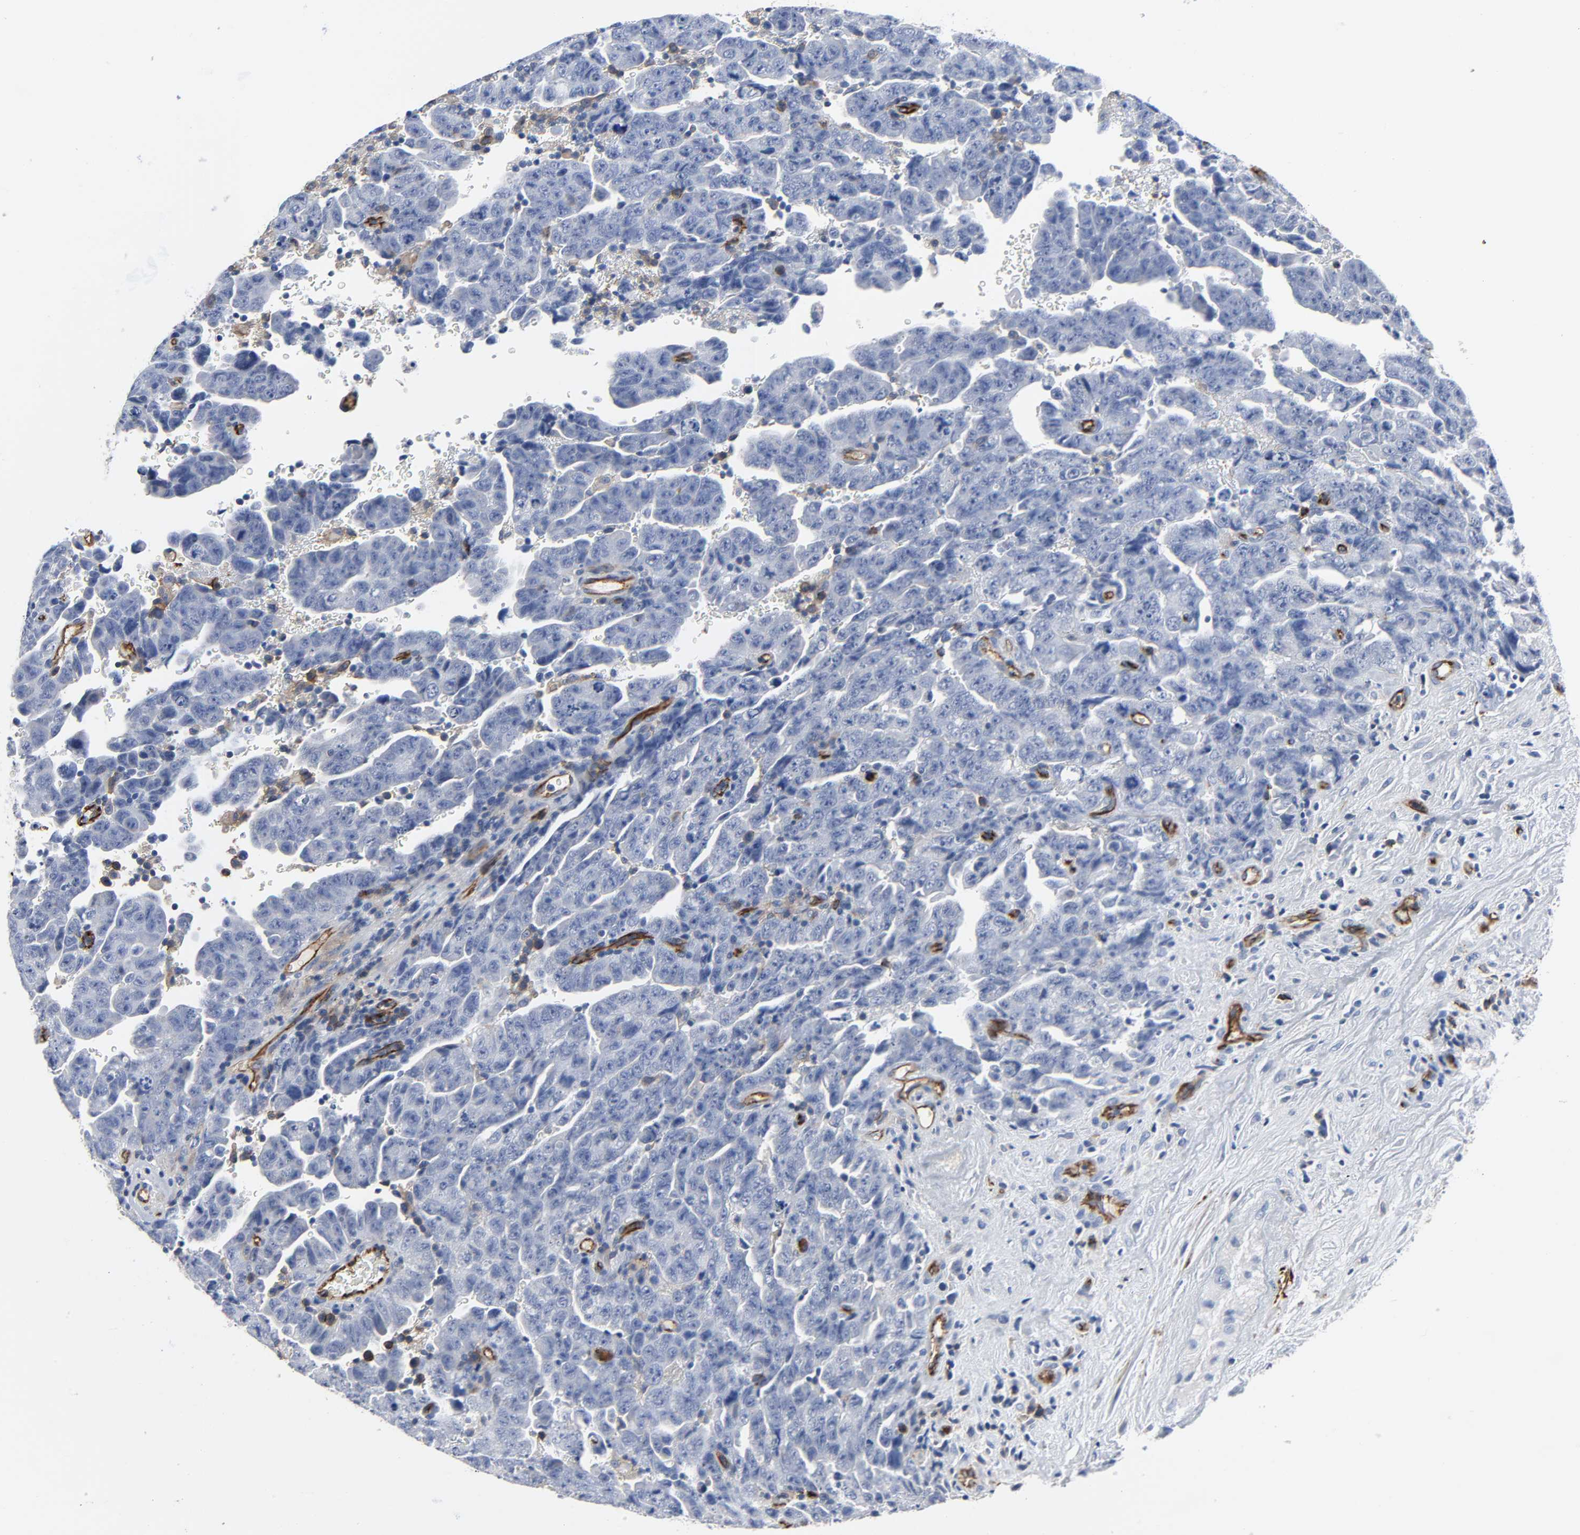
{"staining": {"intensity": "negative", "quantity": "none", "location": "none"}, "tissue": "testis cancer", "cell_type": "Tumor cells", "image_type": "cancer", "snomed": [{"axis": "morphology", "description": "Carcinoma, Embryonal, NOS"}, {"axis": "topography", "description": "Testis"}], "caption": "Tumor cells show no significant positivity in testis embryonal carcinoma.", "gene": "PECAM1", "patient": {"sex": "male", "age": 28}}